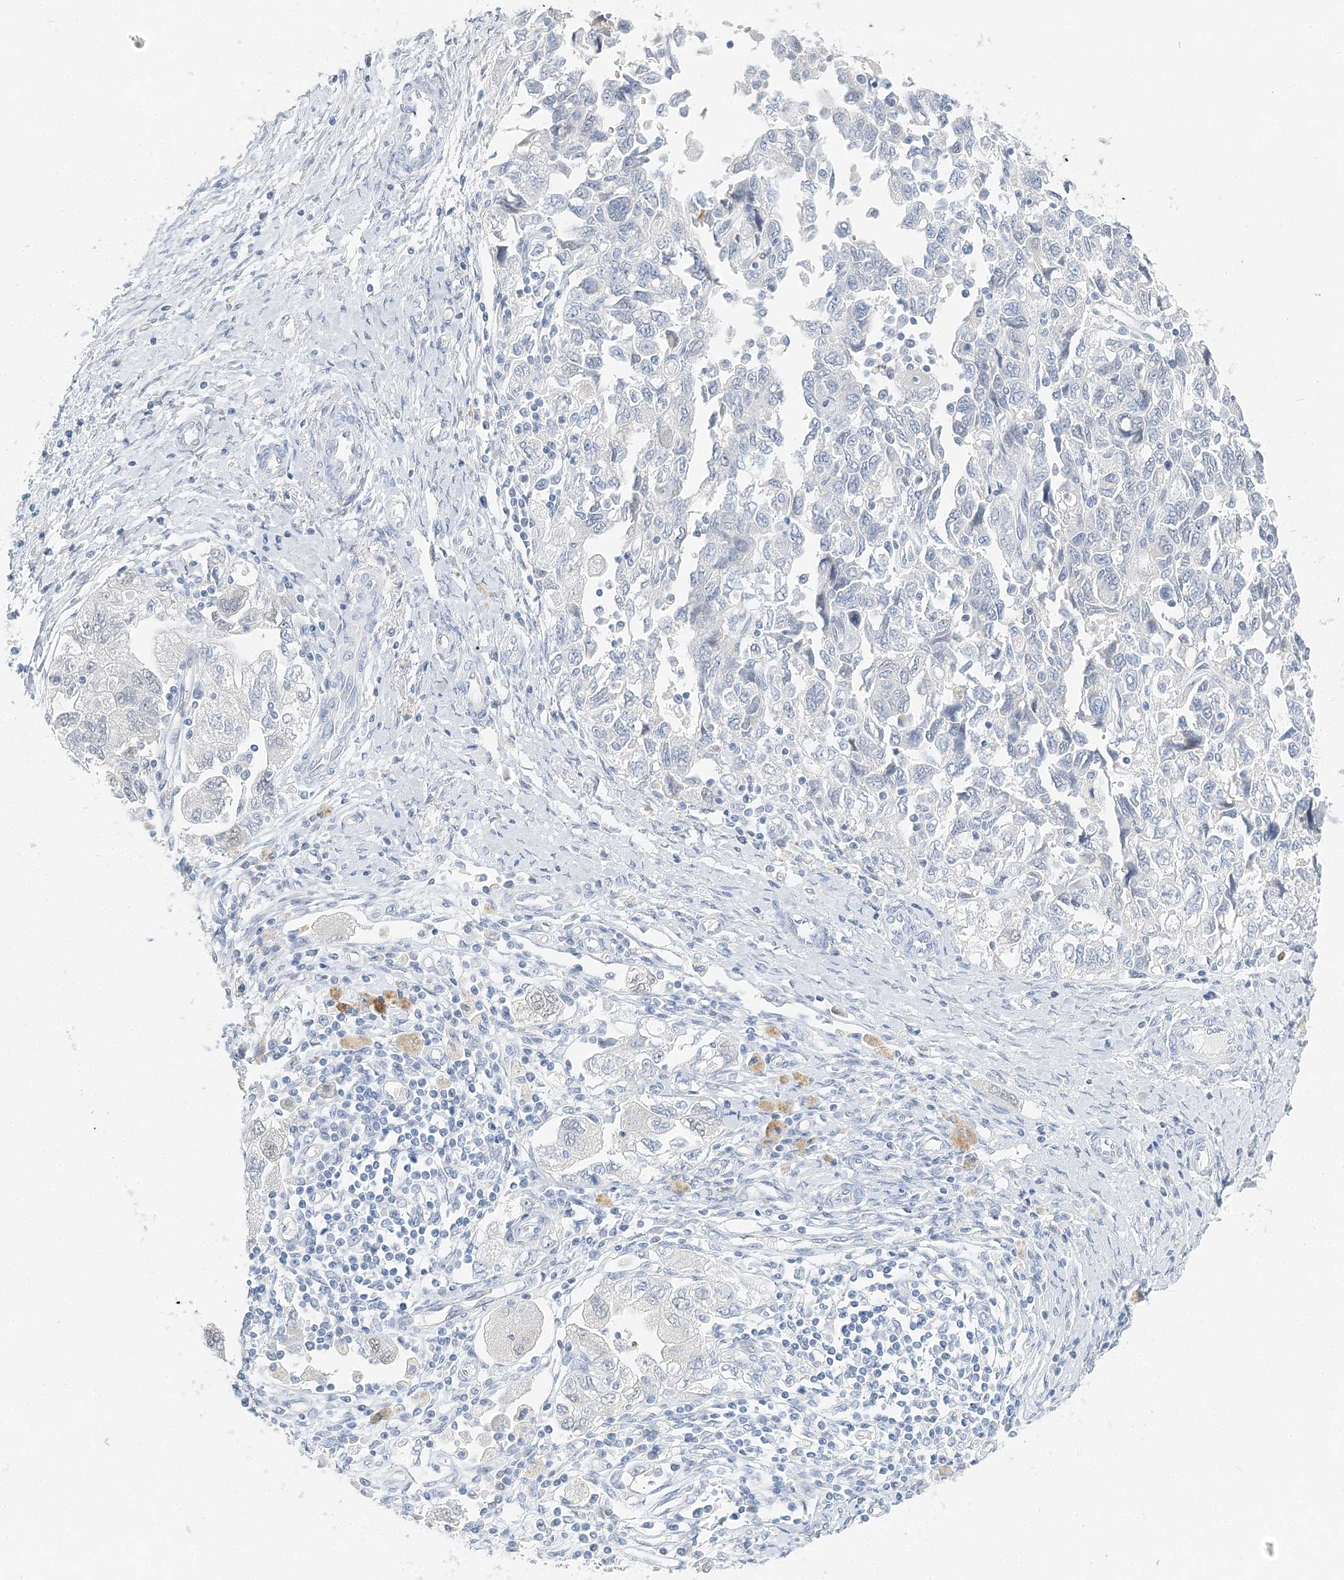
{"staining": {"intensity": "negative", "quantity": "none", "location": "none"}, "tissue": "ovarian cancer", "cell_type": "Tumor cells", "image_type": "cancer", "snomed": [{"axis": "morphology", "description": "Carcinoma, NOS"}, {"axis": "morphology", "description": "Cystadenocarcinoma, serous, NOS"}, {"axis": "topography", "description": "Ovary"}], "caption": "There is no significant expression in tumor cells of ovarian serous cystadenocarcinoma.", "gene": "VILL", "patient": {"sex": "female", "age": 69}}